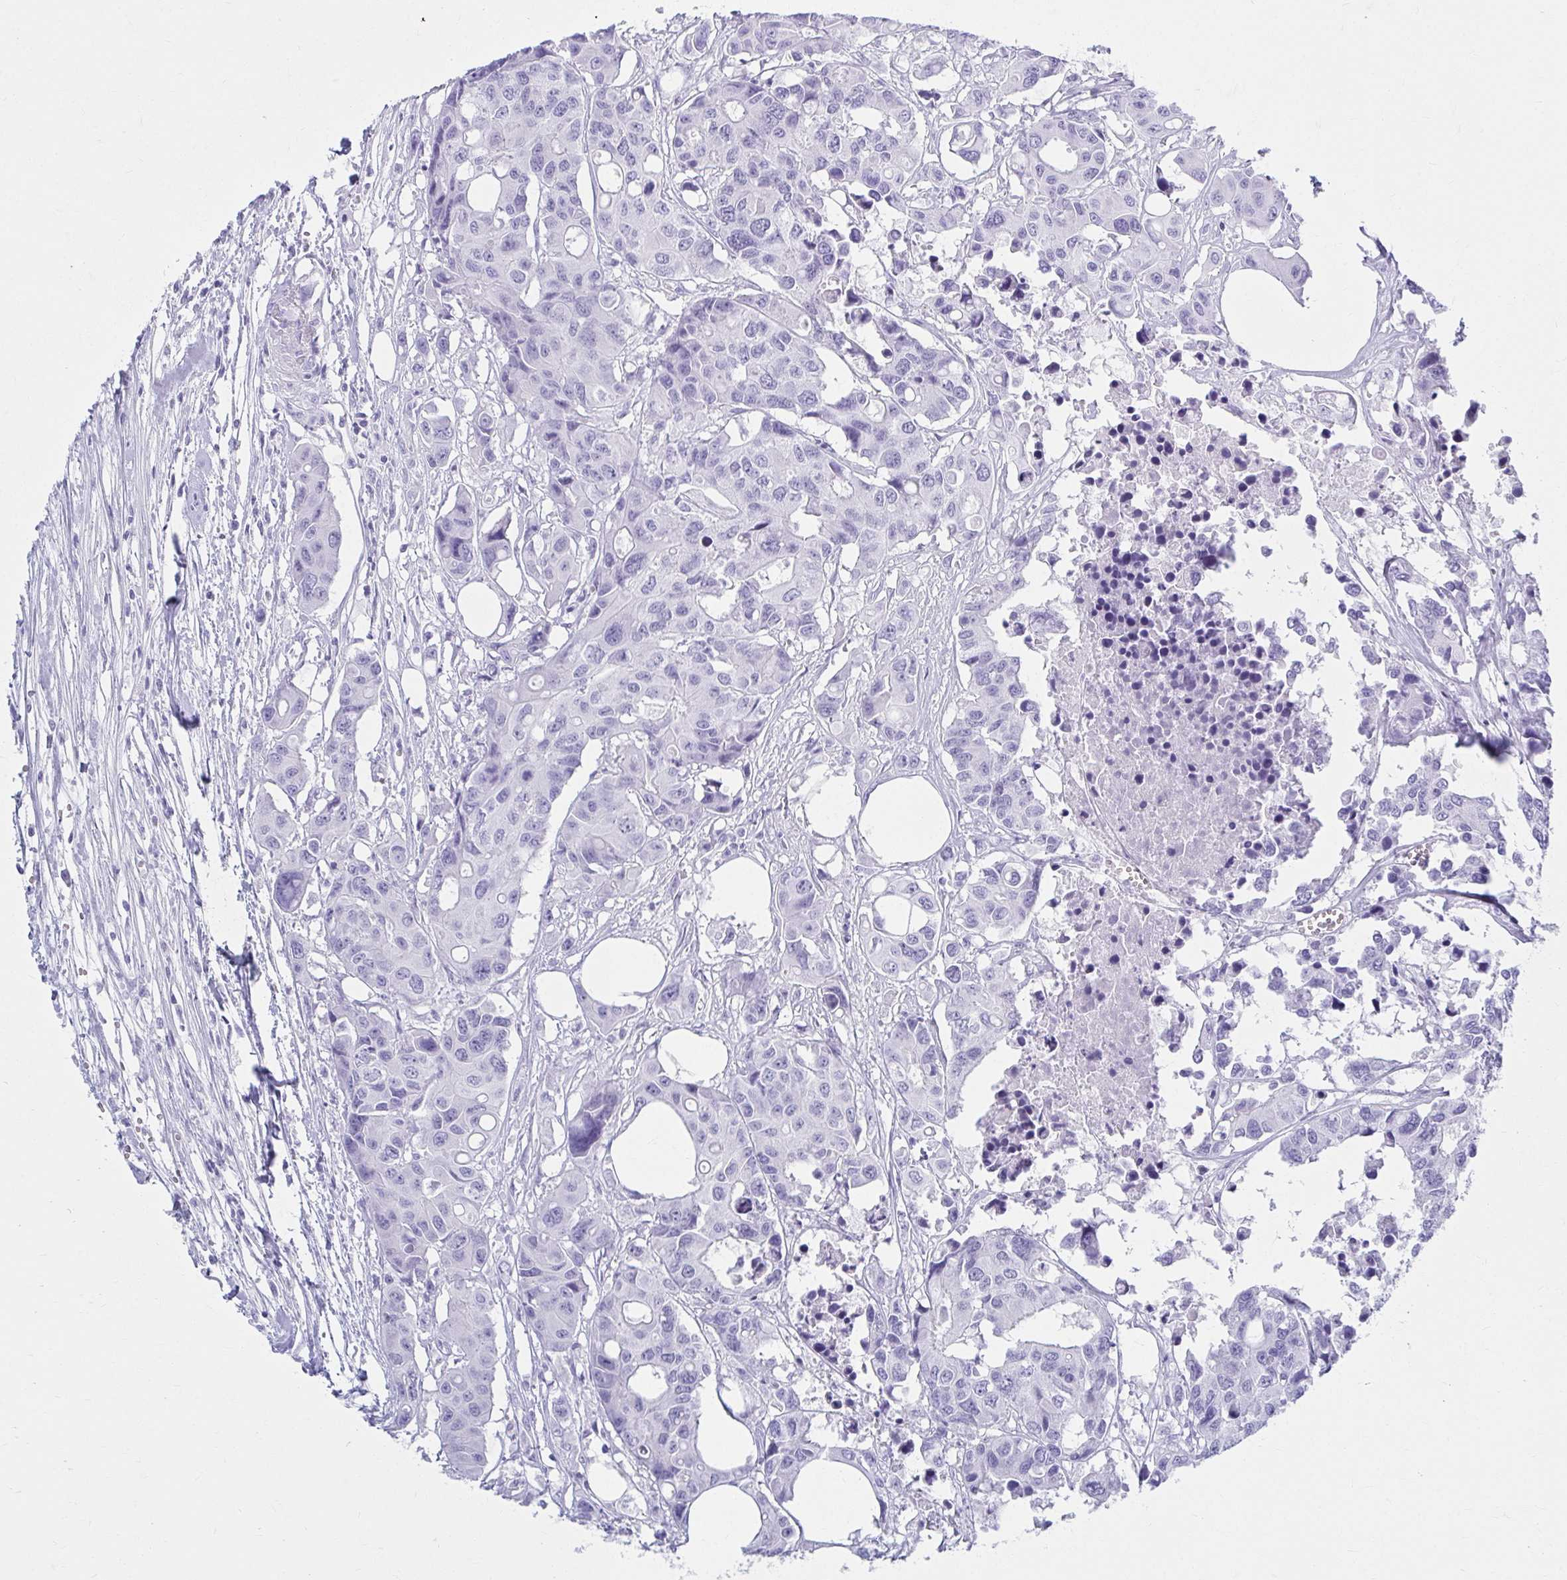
{"staining": {"intensity": "negative", "quantity": "none", "location": "none"}, "tissue": "colorectal cancer", "cell_type": "Tumor cells", "image_type": "cancer", "snomed": [{"axis": "morphology", "description": "Adenocarcinoma, NOS"}, {"axis": "topography", "description": "Colon"}], "caption": "Tumor cells show no significant expression in colorectal cancer.", "gene": "ATP4B", "patient": {"sex": "male", "age": 77}}